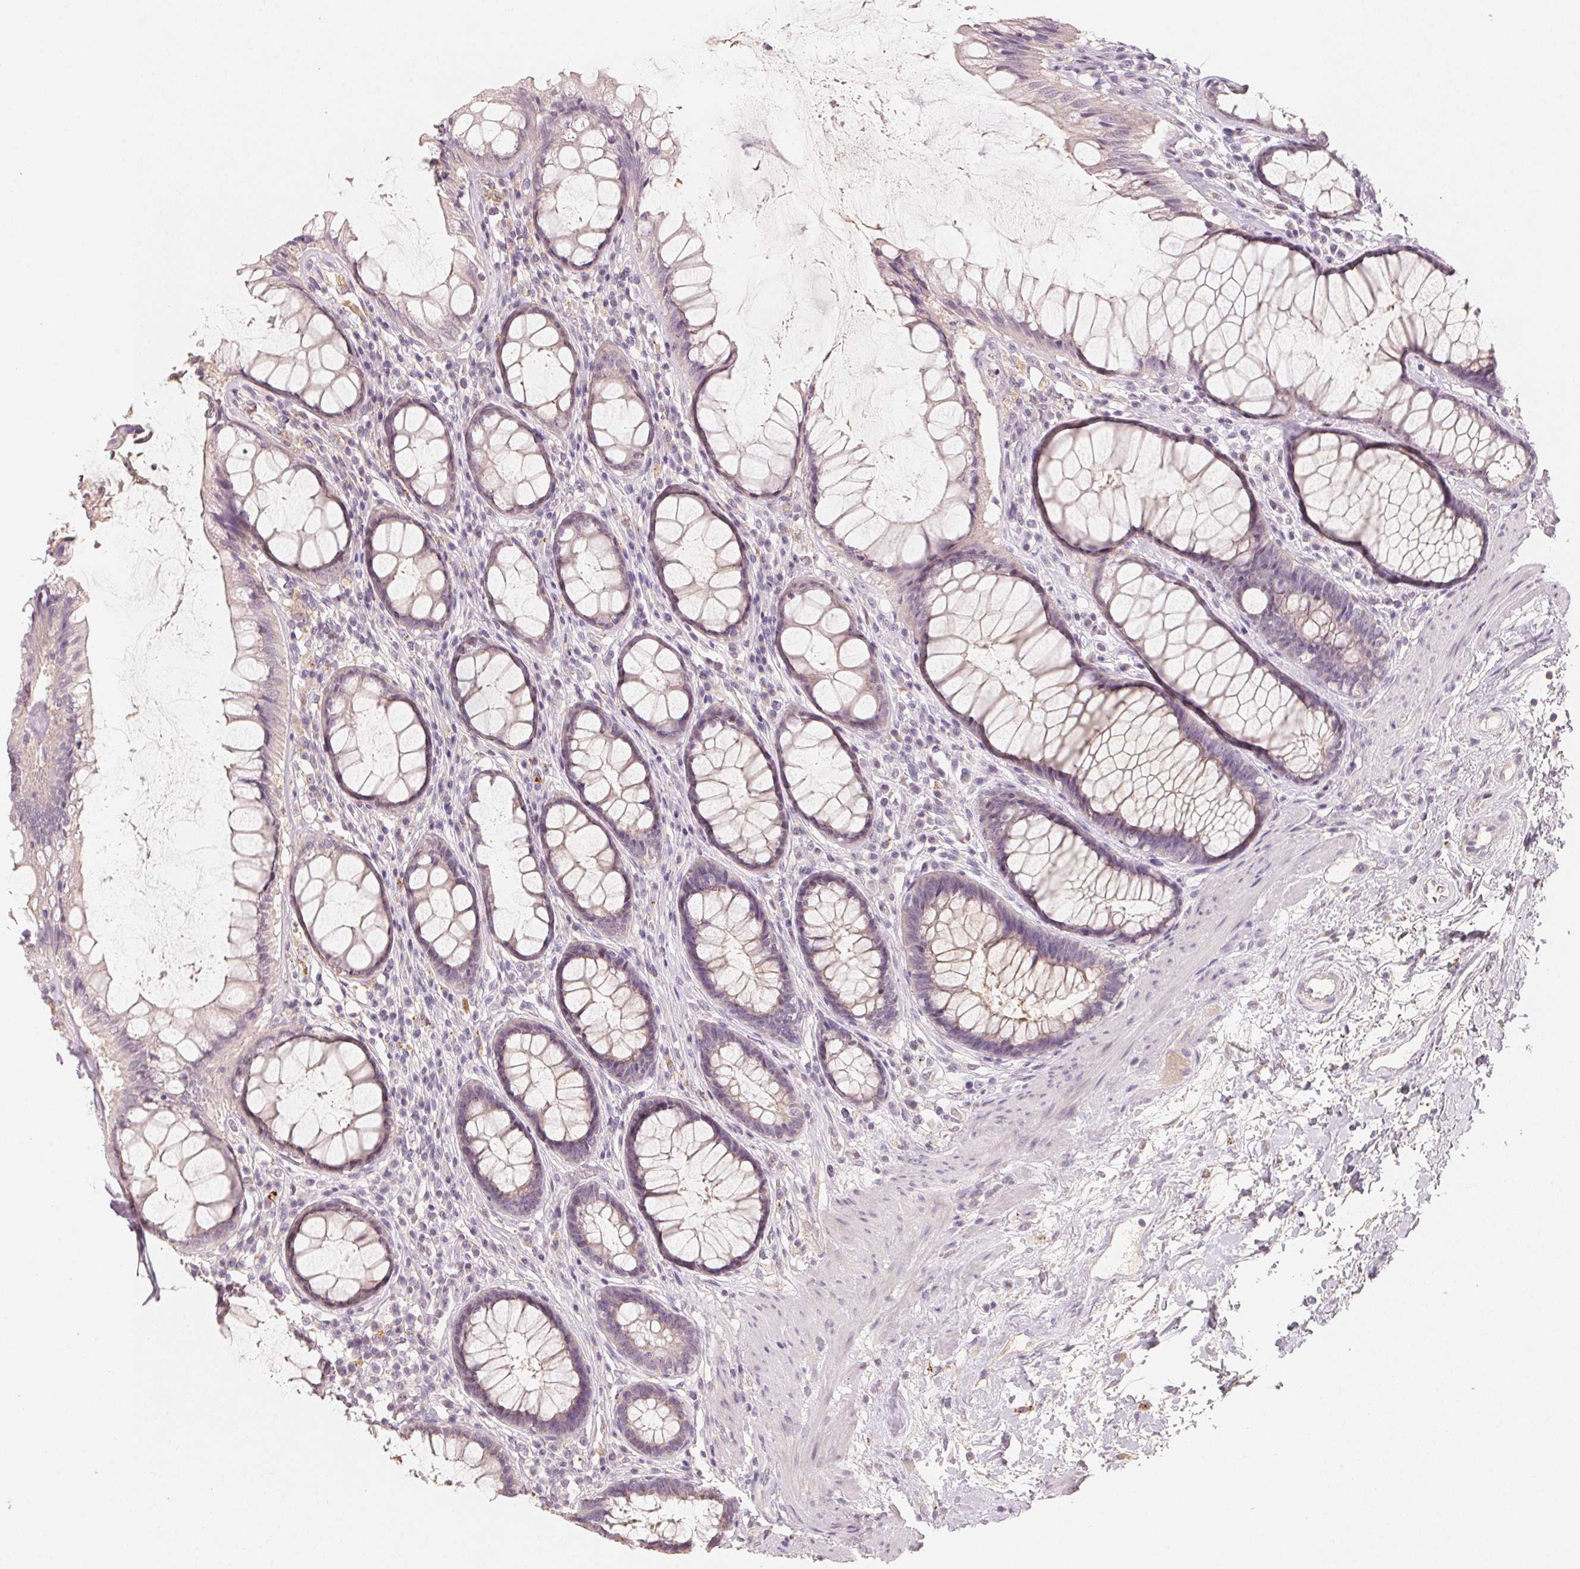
{"staining": {"intensity": "weak", "quantity": "<25%", "location": "cytoplasmic/membranous"}, "tissue": "rectum", "cell_type": "Glandular cells", "image_type": "normal", "snomed": [{"axis": "morphology", "description": "Normal tissue, NOS"}, {"axis": "topography", "description": "Rectum"}], "caption": "The photomicrograph reveals no significant staining in glandular cells of rectum.", "gene": "TREH", "patient": {"sex": "male", "age": 72}}